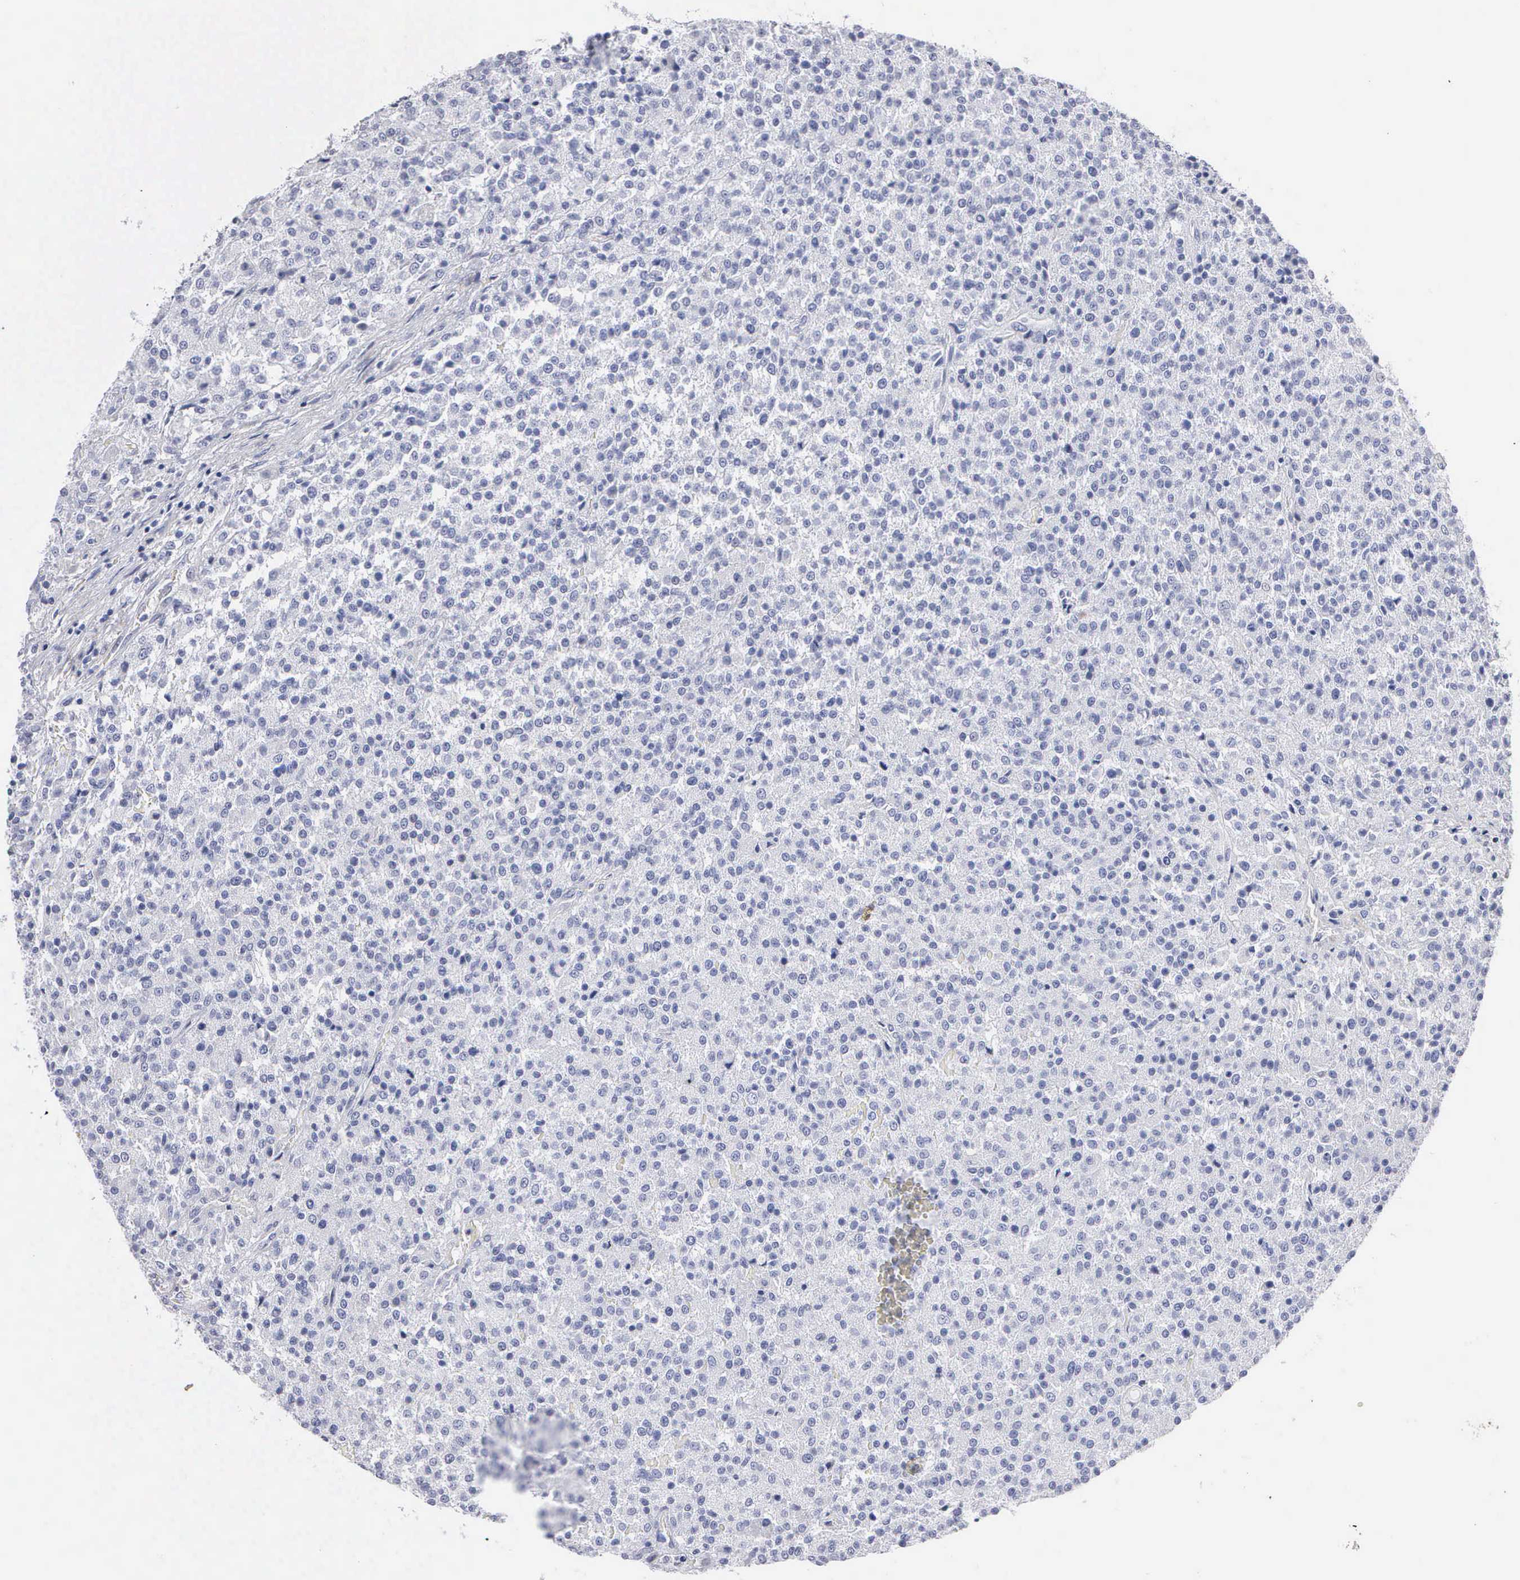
{"staining": {"intensity": "negative", "quantity": "none", "location": "none"}, "tissue": "testis cancer", "cell_type": "Tumor cells", "image_type": "cancer", "snomed": [{"axis": "morphology", "description": "Seminoma, NOS"}, {"axis": "topography", "description": "Testis"}], "caption": "An immunohistochemistry (IHC) micrograph of testis cancer is shown. There is no staining in tumor cells of testis cancer. (DAB (3,3'-diaminobenzidine) immunohistochemistry (IHC), high magnification).", "gene": "ELFN2", "patient": {"sex": "male", "age": 59}}